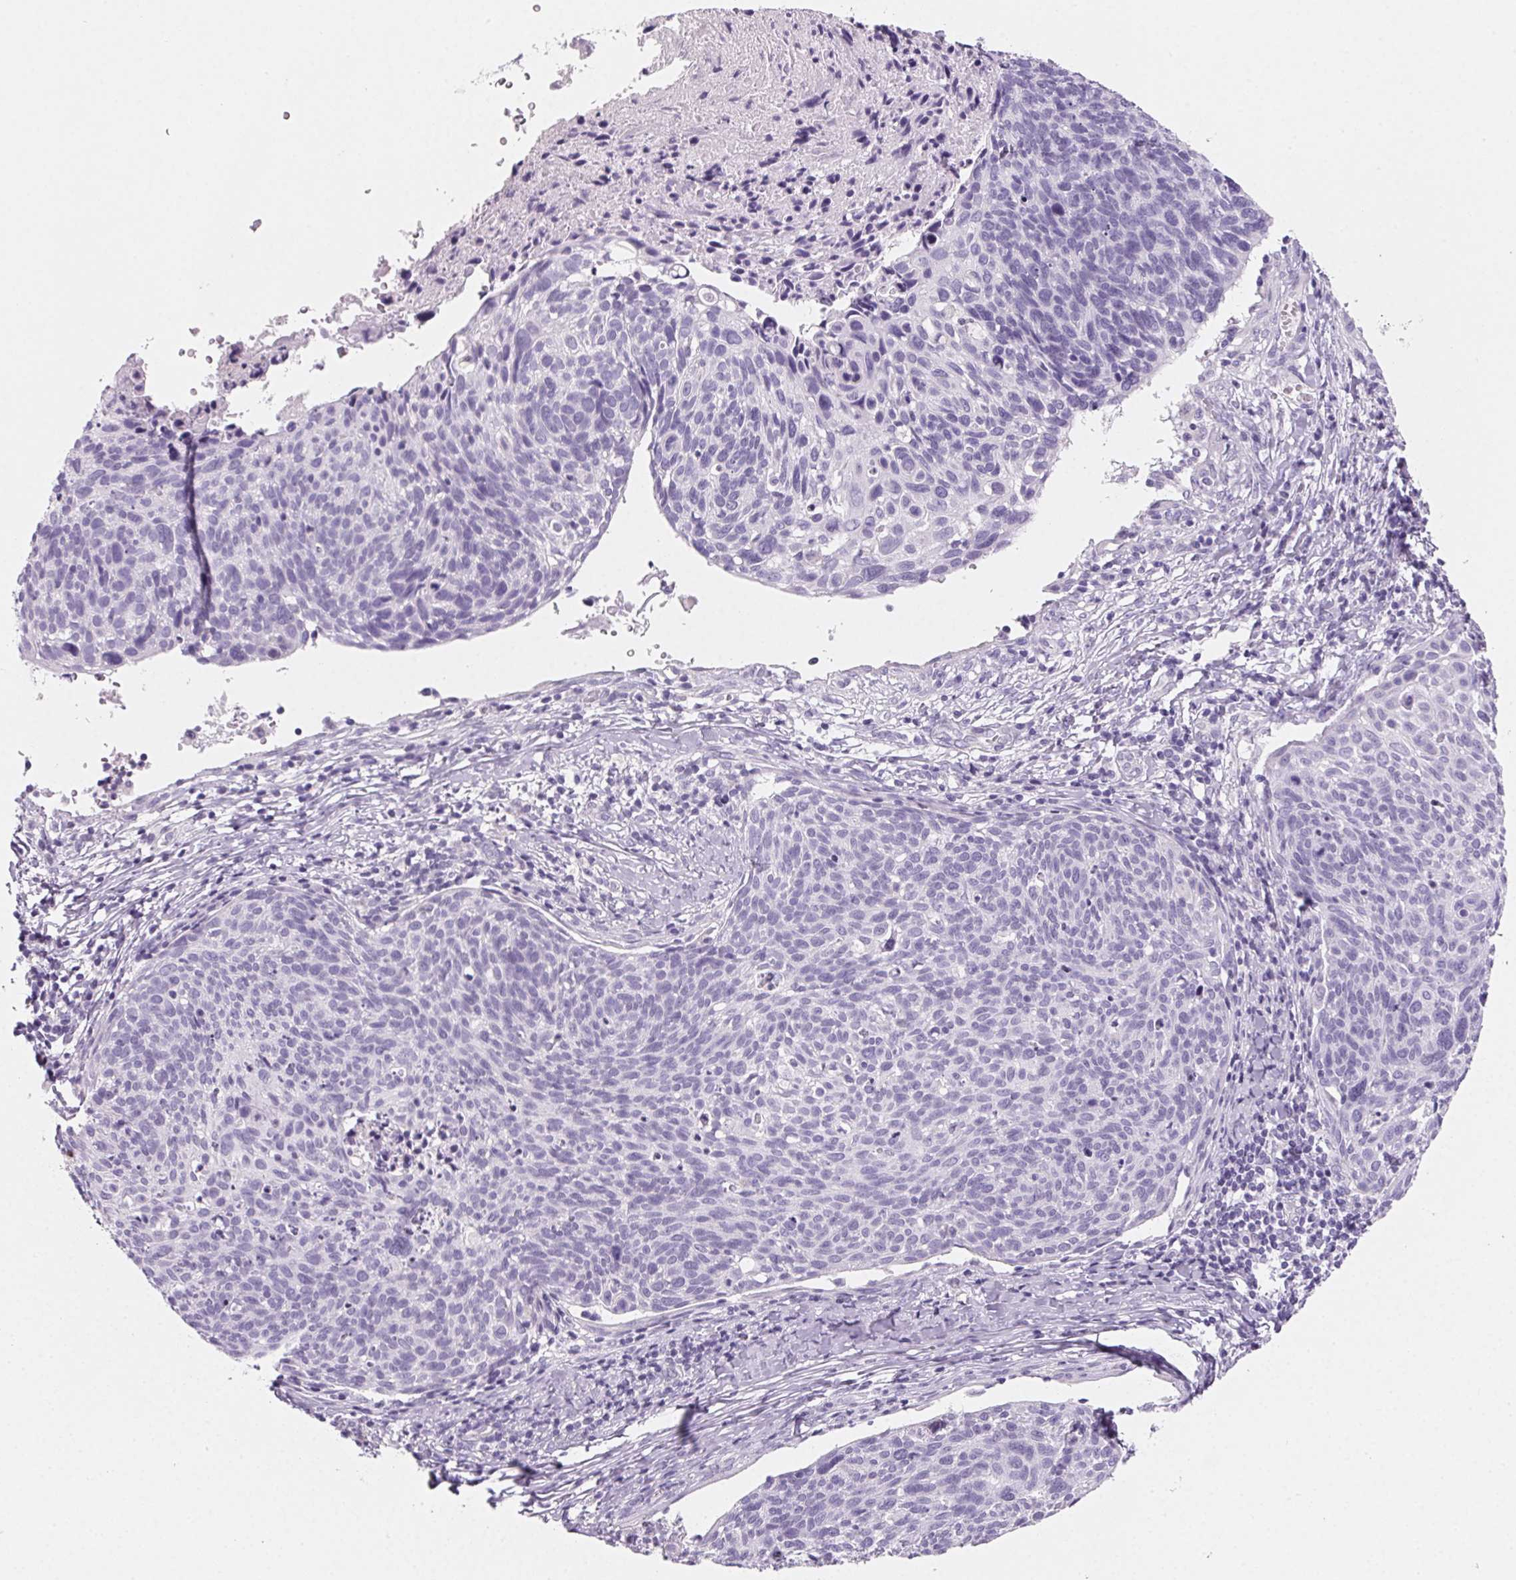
{"staining": {"intensity": "negative", "quantity": "none", "location": "none"}, "tissue": "cervical cancer", "cell_type": "Tumor cells", "image_type": "cancer", "snomed": [{"axis": "morphology", "description": "Squamous cell carcinoma, NOS"}, {"axis": "topography", "description": "Cervix"}], "caption": "Cervical squamous cell carcinoma stained for a protein using immunohistochemistry (IHC) displays no expression tumor cells.", "gene": "PRSS3", "patient": {"sex": "female", "age": 49}}